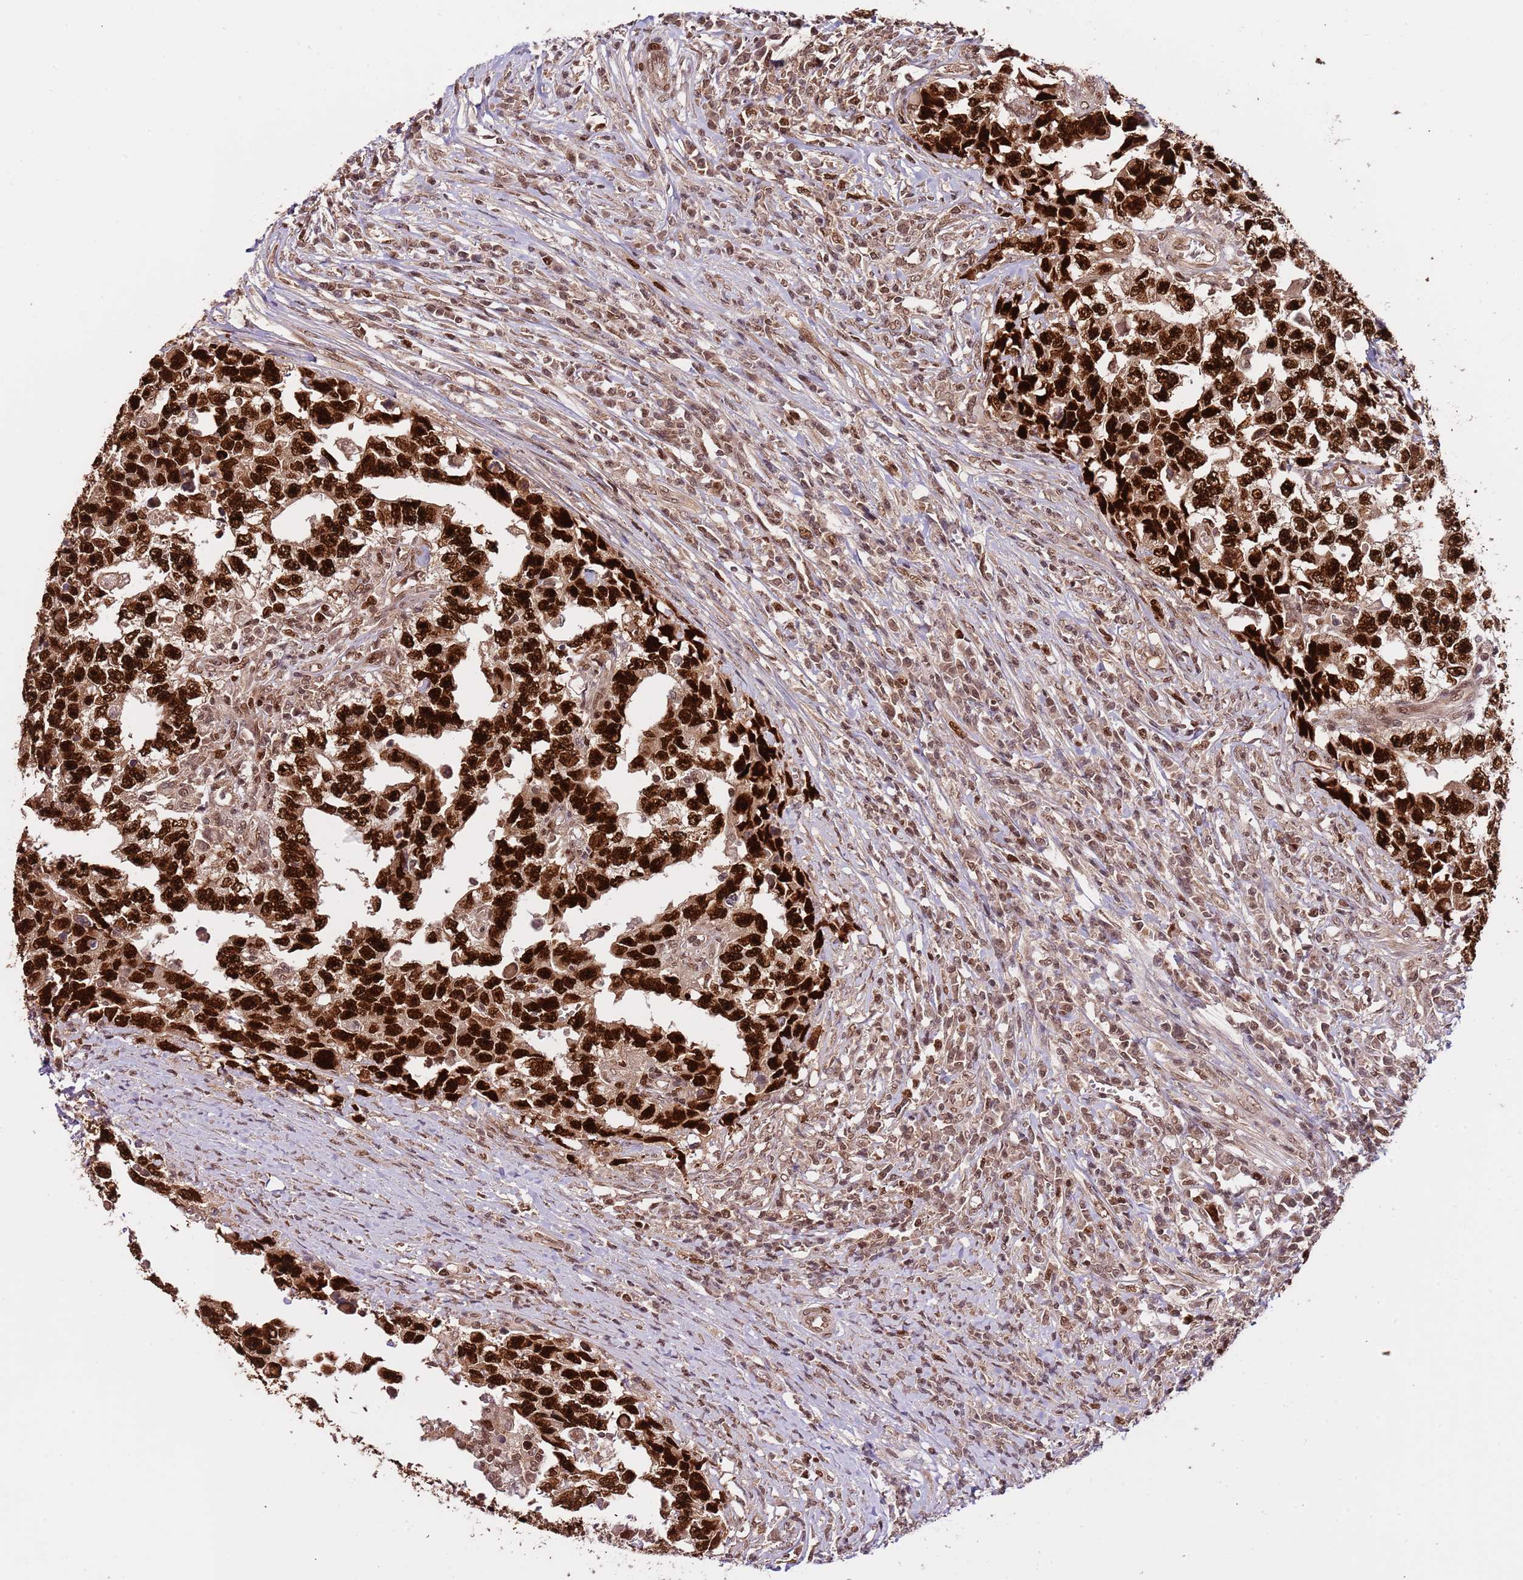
{"staining": {"intensity": "strong", "quantity": ">75%", "location": "nuclear"}, "tissue": "testis cancer", "cell_type": "Tumor cells", "image_type": "cancer", "snomed": [{"axis": "morphology", "description": "Carcinoma, Embryonal, NOS"}, {"axis": "topography", "description": "Testis"}], "caption": "A high-resolution image shows immunohistochemistry (IHC) staining of testis cancer, which shows strong nuclear expression in about >75% of tumor cells. (DAB (3,3'-diaminobenzidine) IHC, brown staining for protein, blue staining for nuclei).", "gene": "RIF1", "patient": {"sex": "male", "age": 25}}